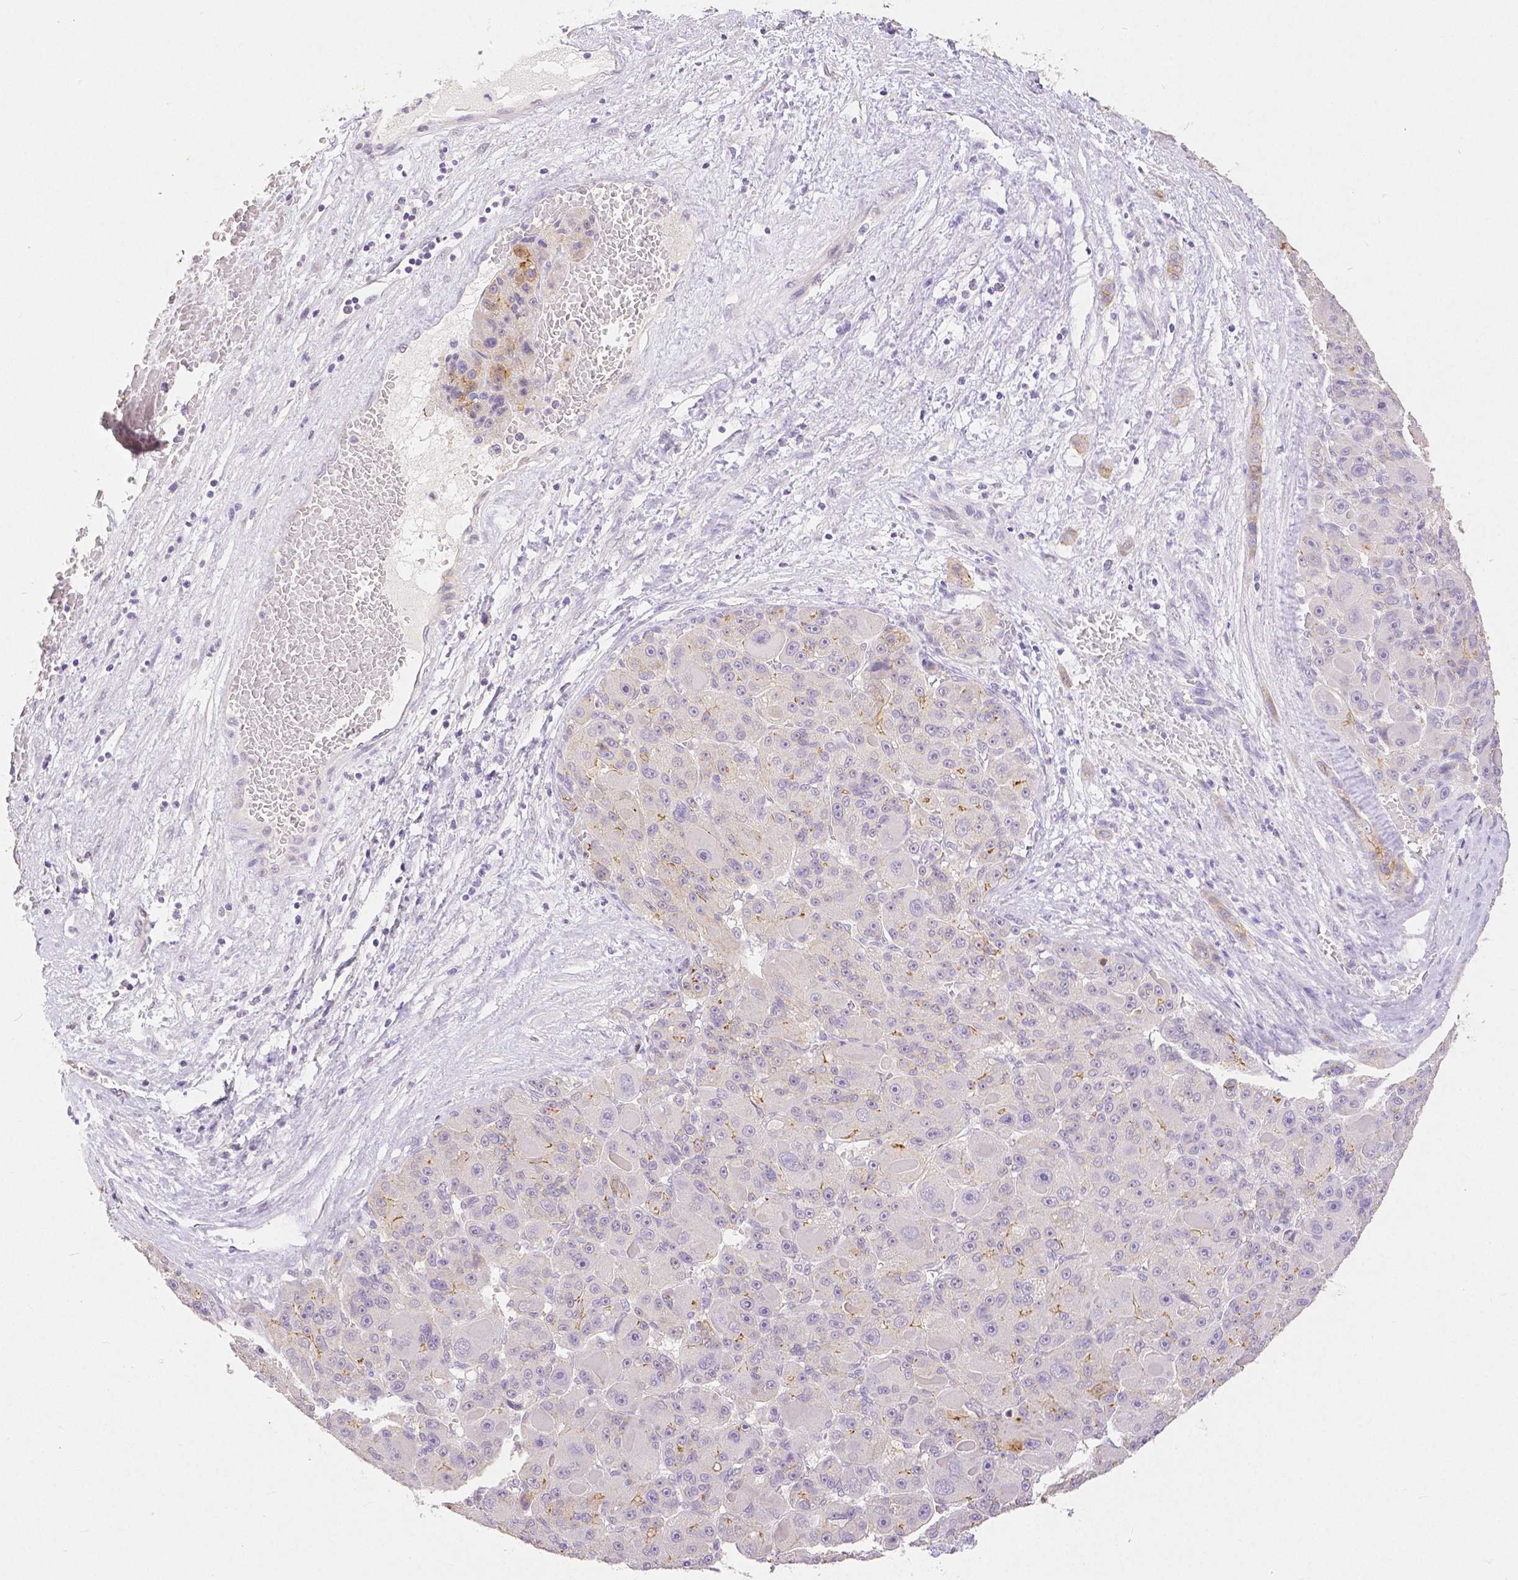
{"staining": {"intensity": "weak", "quantity": "<25%", "location": "cytoplasmic/membranous"}, "tissue": "liver cancer", "cell_type": "Tumor cells", "image_type": "cancer", "snomed": [{"axis": "morphology", "description": "Carcinoma, Hepatocellular, NOS"}, {"axis": "topography", "description": "Liver"}], "caption": "Liver hepatocellular carcinoma stained for a protein using immunohistochemistry displays no staining tumor cells.", "gene": "OCLN", "patient": {"sex": "male", "age": 76}}